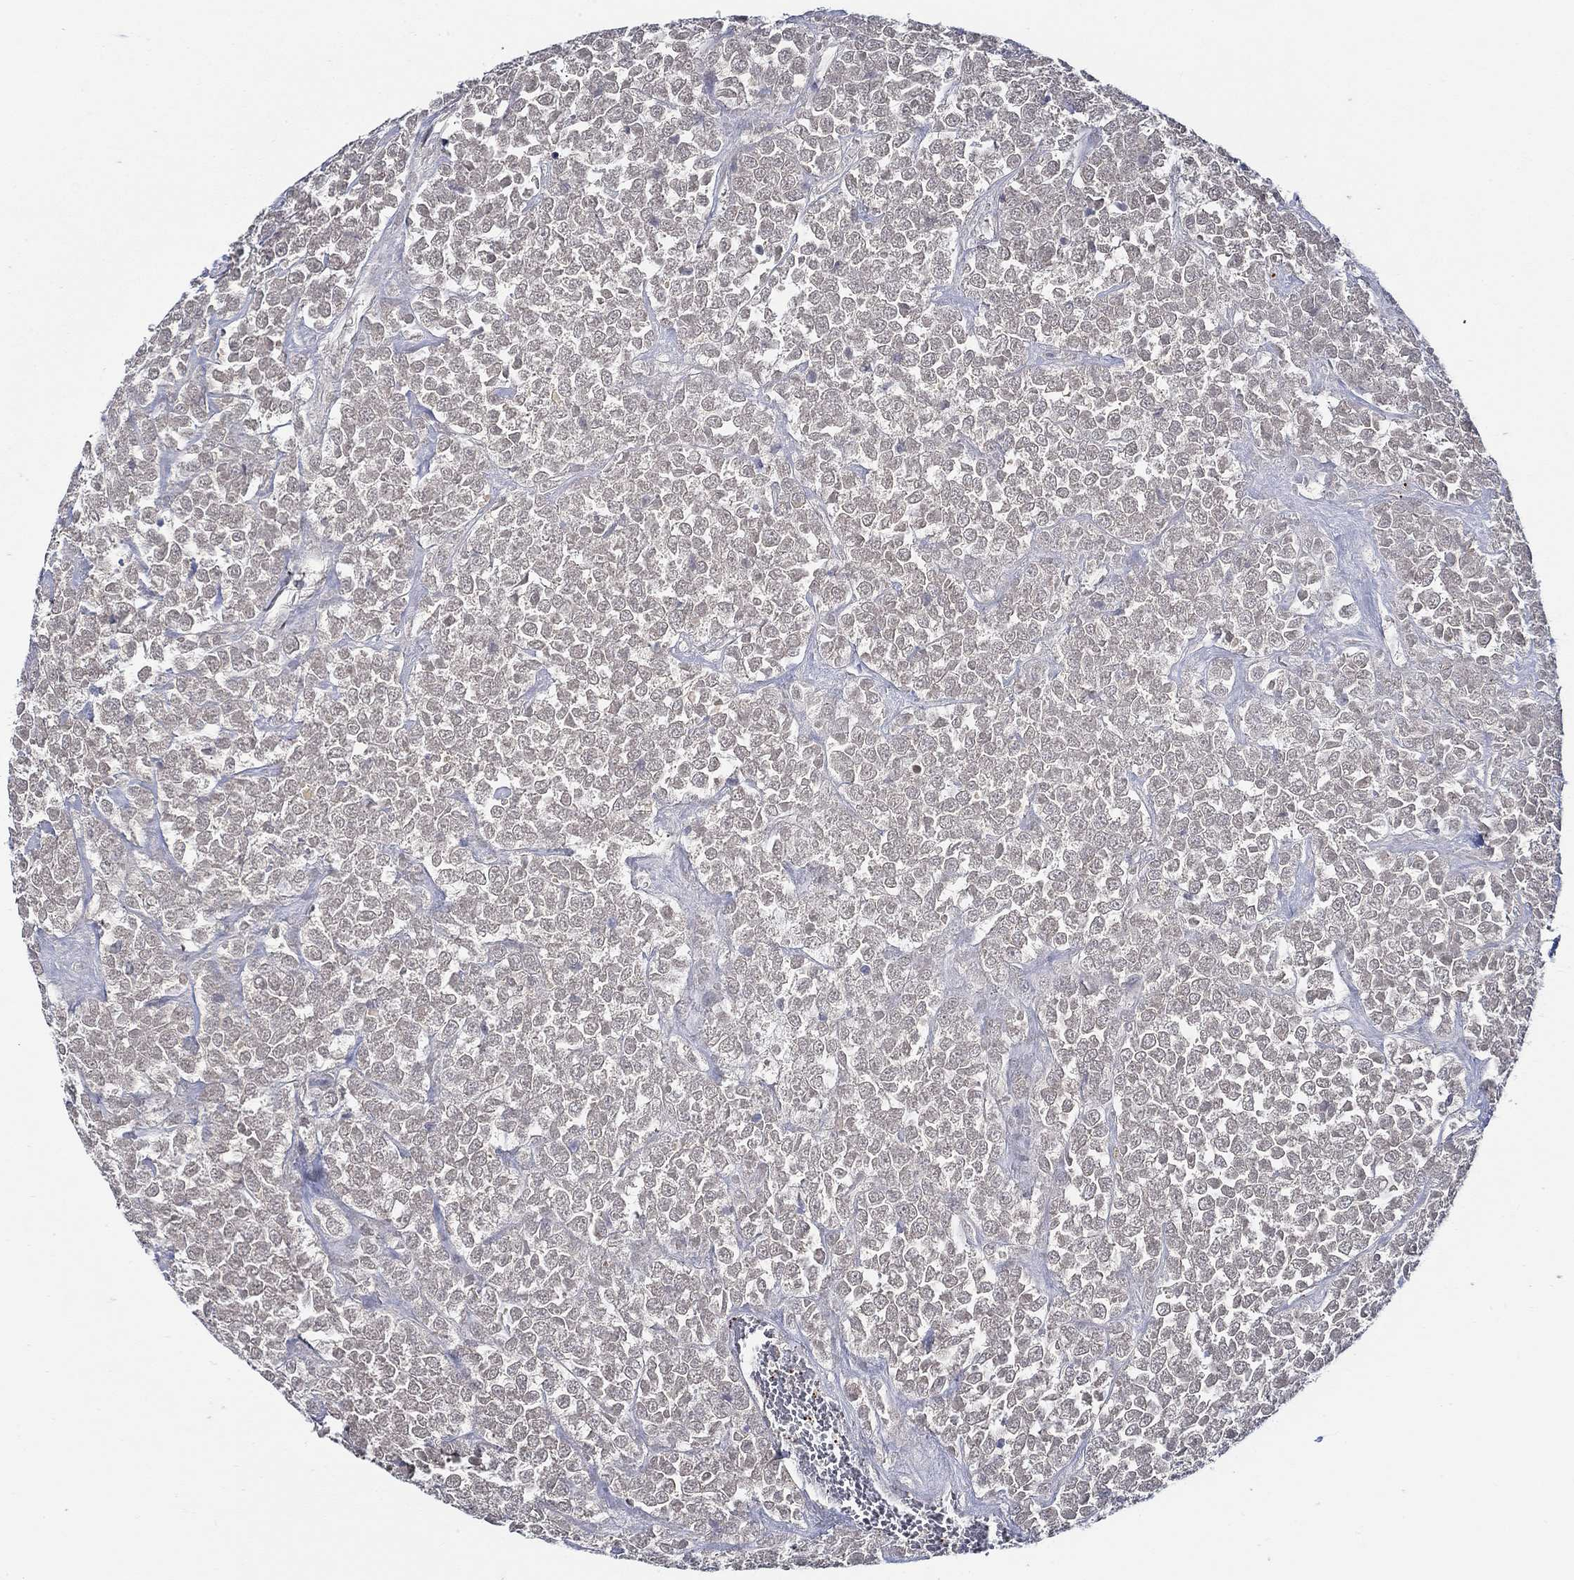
{"staining": {"intensity": "weak", "quantity": "<25%", "location": "cytoplasmic/membranous"}, "tissue": "testis cancer", "cell_type": "Tumor cells", "image_type": "cancer", "snomed": [{"axis": "morphology", "description": "Seminoma, NOS"}, {"axis": "topography", "description": "Testis"}], "caption": "Immunohistochemistry (IHC) of human testis cancer (seminoma) shows no staining in tumor cells.", "gene": "ALOX12", "patient": {"sex": "male", "age": 59}}